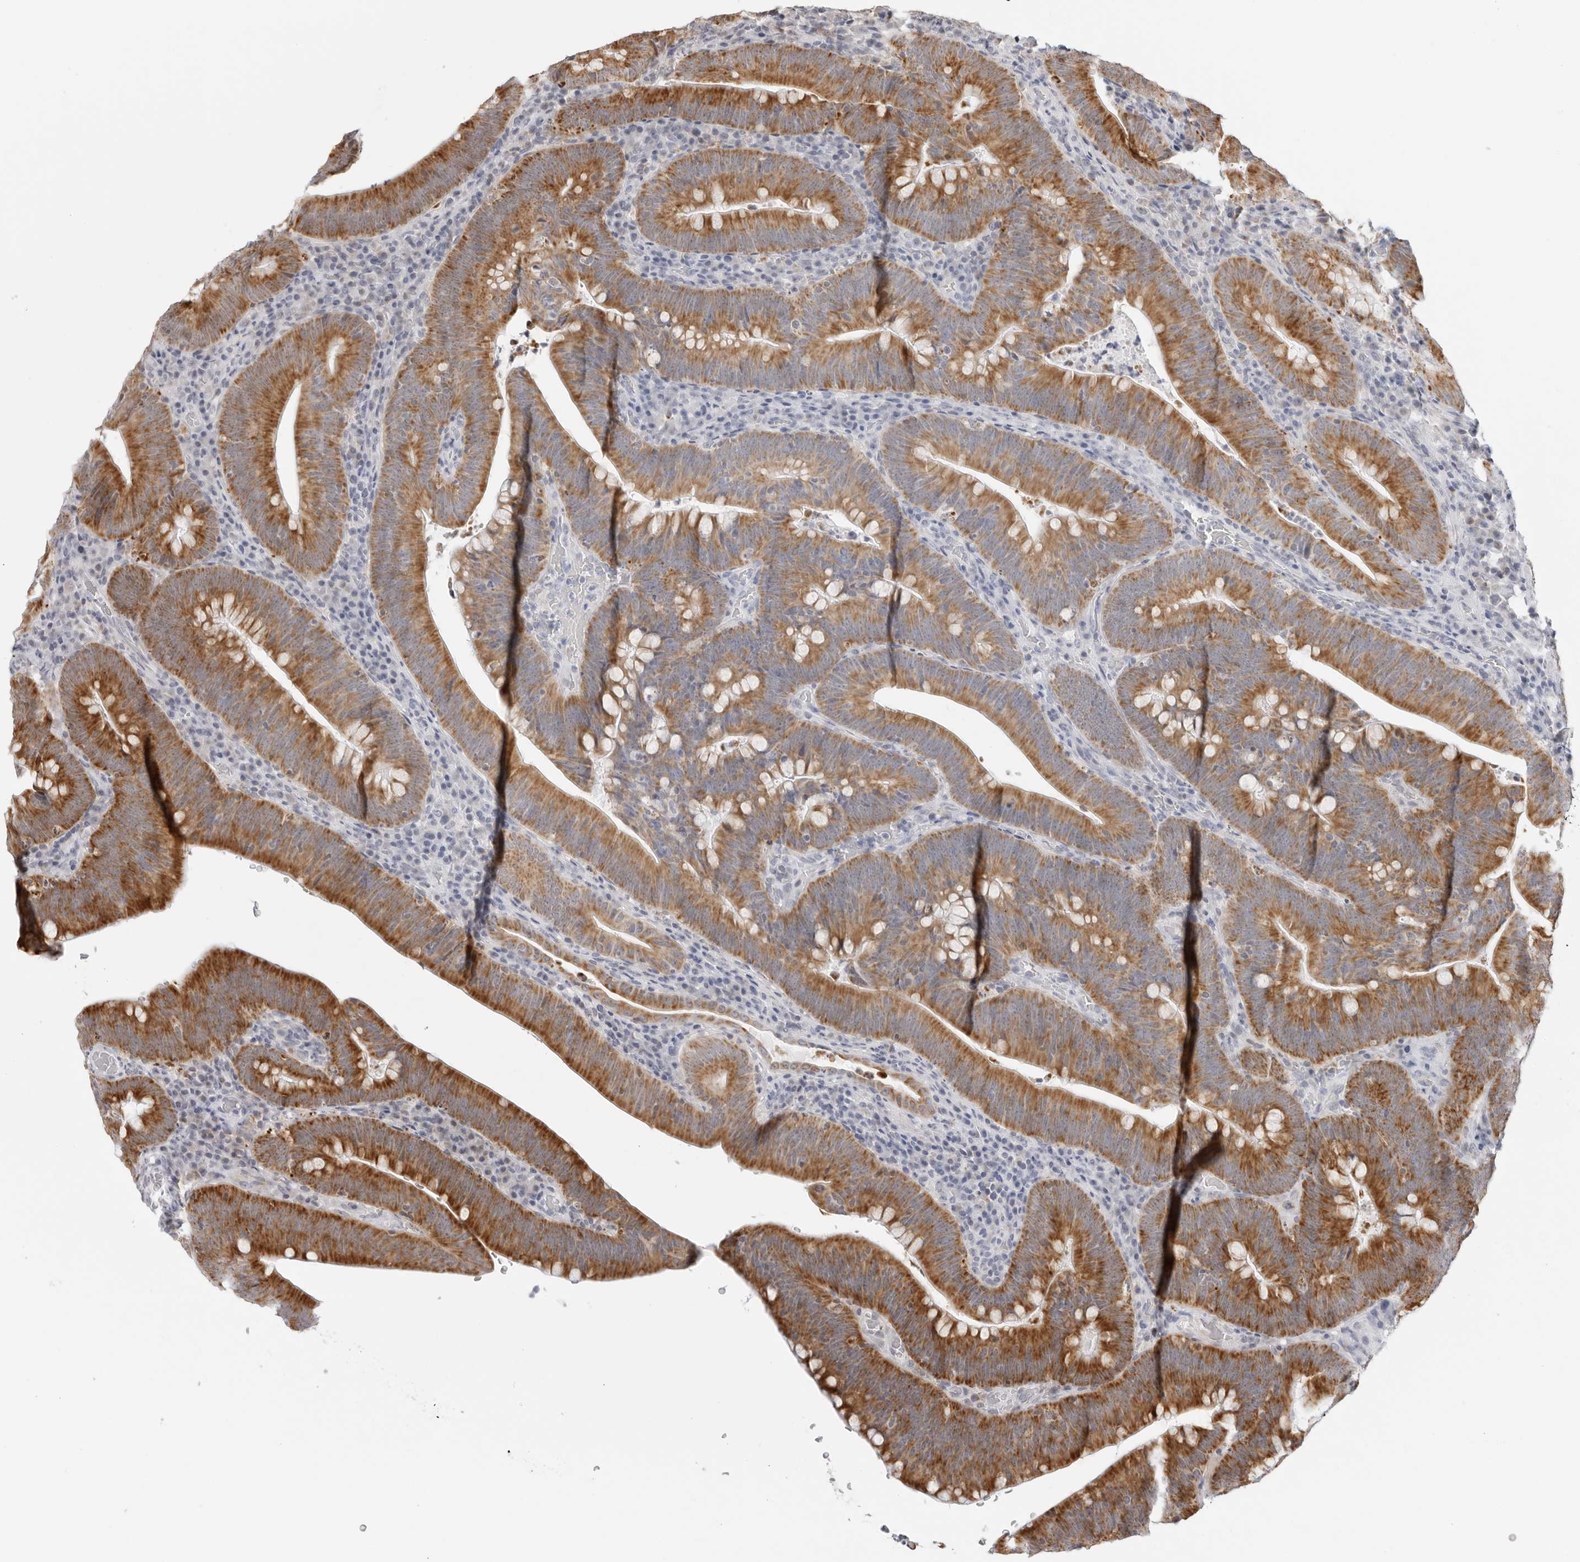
{"staining": {"intensity": "strong", "quantity": ">75%", "location": "cytoplasmic/membranous"}, "tissue": "colorectal cancer", "cell_type": "Tumor cells", "image_type": "cancer", "snomed": [{"axis": "morphology", "description": "Normal tissue, NOS"}, {"axis": "topography", "description": "Colon"}], "caption": "Immunohistochemistry image of neoplastic tissue: colorectal cancer stained using IHC shows high levels of strong protein expression localized specifically in the cytoplasmic/membranous of tumor cells, appearing as a cytoplasmic/membranous brown color.", "gene": "CIART", "patient": {"sex": "female", "age": 82}}